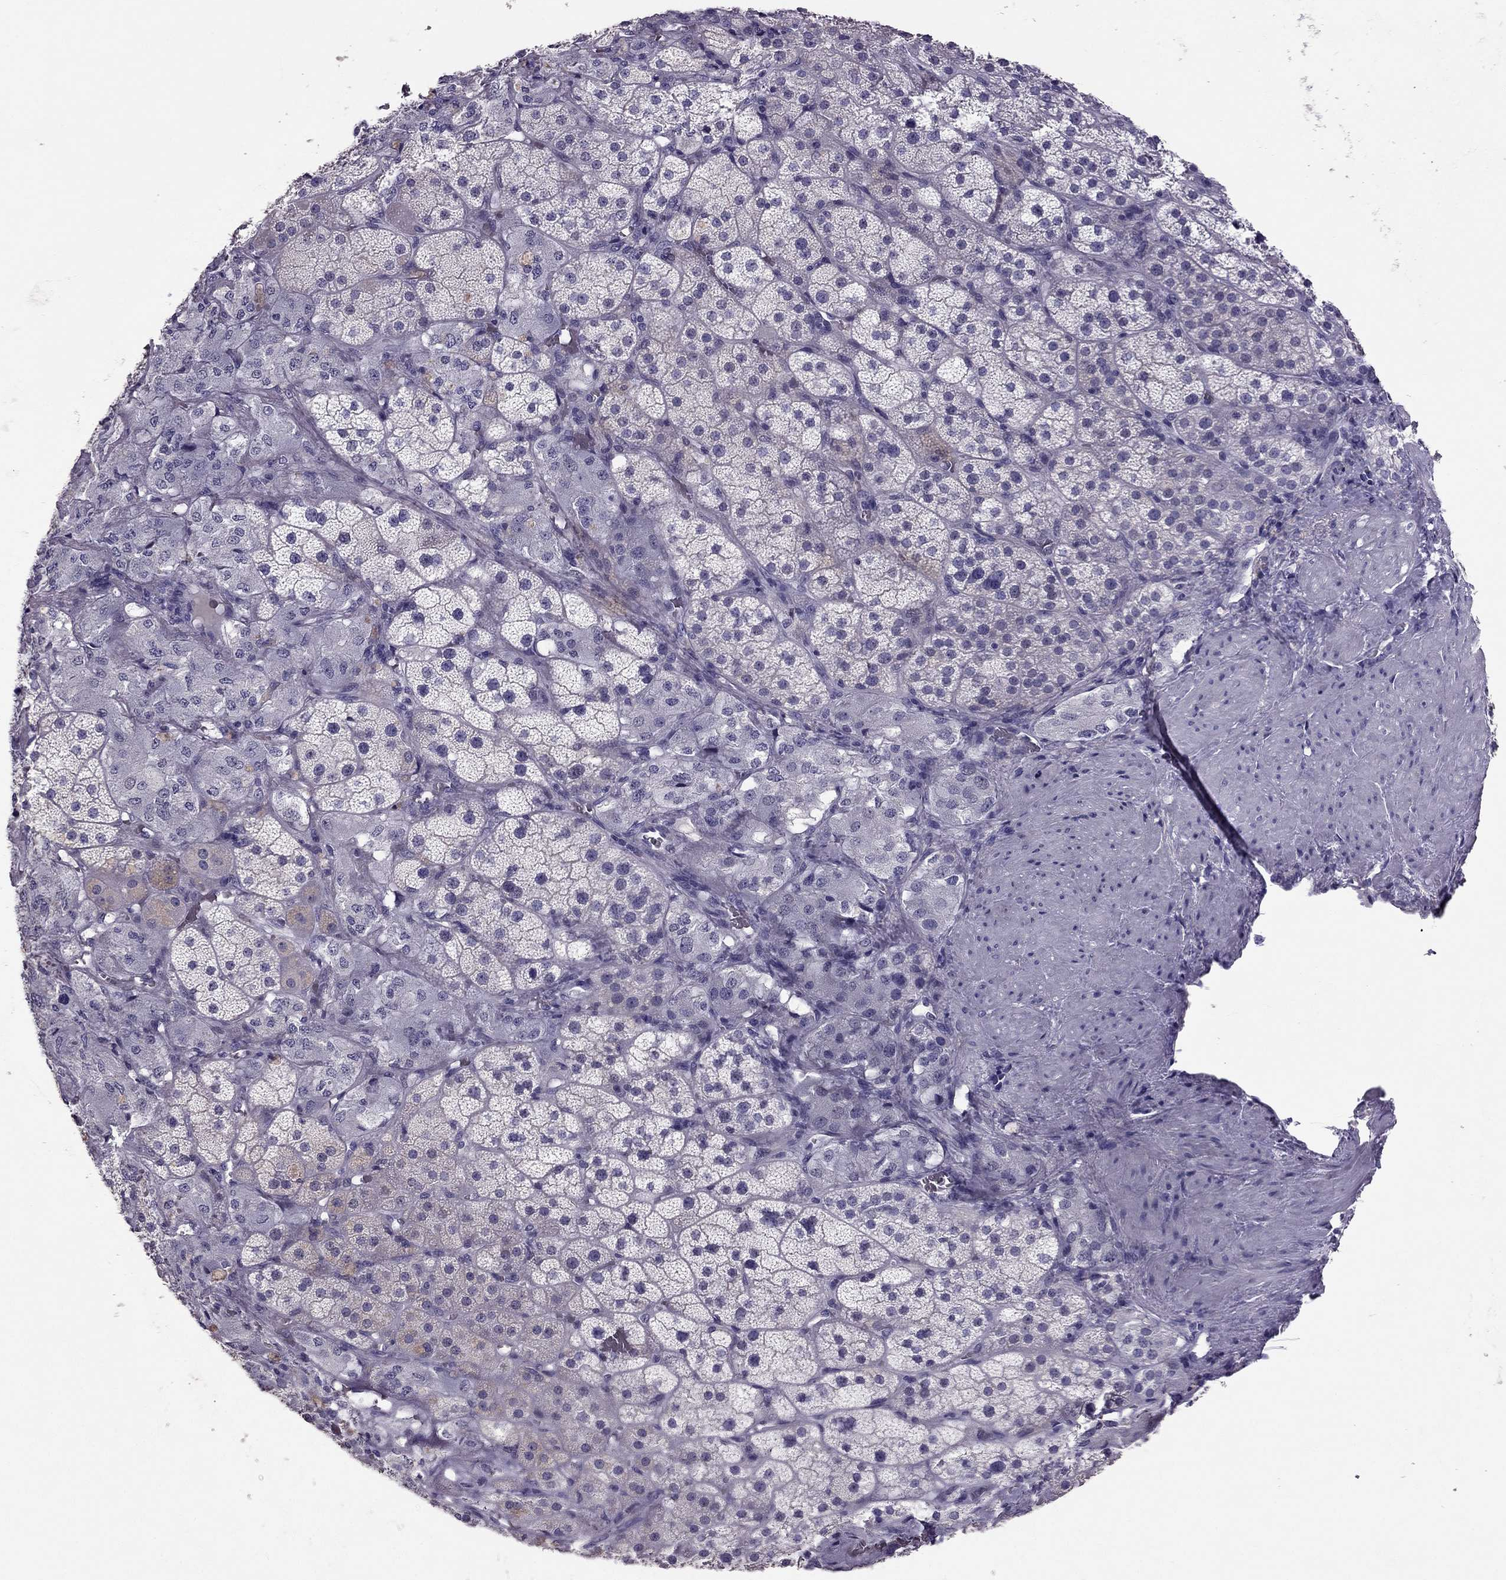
{"staining": {"intensity": "weak", "quantity": "<25%", "location": "cytoplasmic/membranous"}, "tissue": "adrenal gland", "cell_type": "Glandular cells", "image_type": "normal", "snomed": [{"axis": "morphology", "description": "Normal tissue, NOS"}, {"axis": "topography", "description": "Adrenal gland"}], "caption": "The photomicrograph shows no staining of glandular cells in benign adrenal gland. The staining is performed using DAB (3,3'-diaminobenzidine) brown chromogen with nuclei counter-stained in using hematoxylin.", "gene": "RHO", "patient": {"sex": "male", "age": 57}}